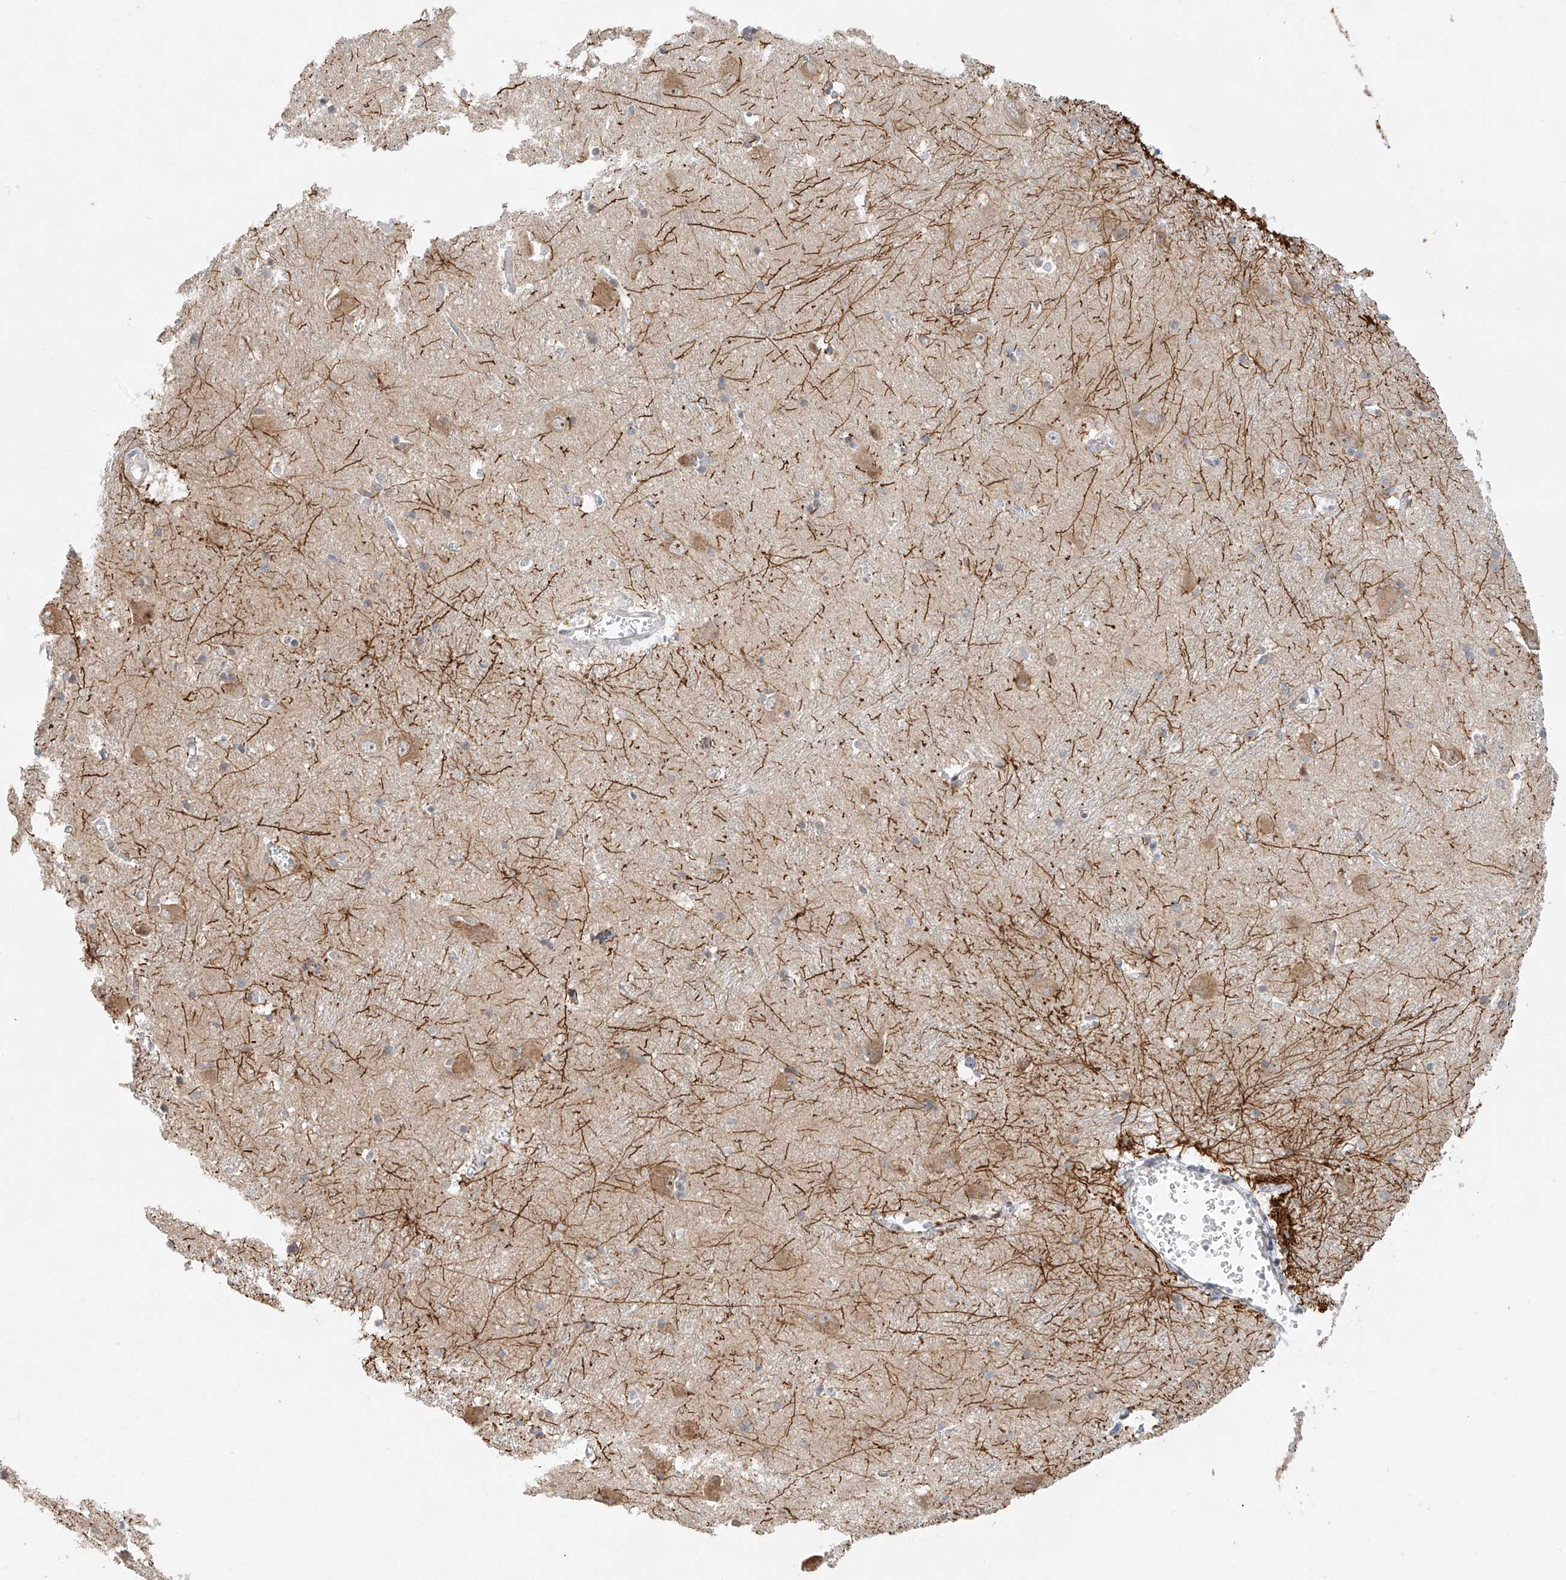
{"staining": {"intensity": "strong", "quantity": "<25%", "location": "cytoplasmic/membranous"}, "tissue": "caudate", "cell_type": "Glial cells", "image_type": "normal", "snomed": [{"axis": "morphology", "description": "Normal tissue, NOS"}, {"axis": "topography", "description": "Lateral ventricle wall"}], "caption": "Immunohistochemical staining of unremarkable human caudate reveals medium levels of strong cytoplasmic/membranous expression in about <25% of glial cells.", "gene": "TASP1", "patient": {"sex": "male", "age": 37}}